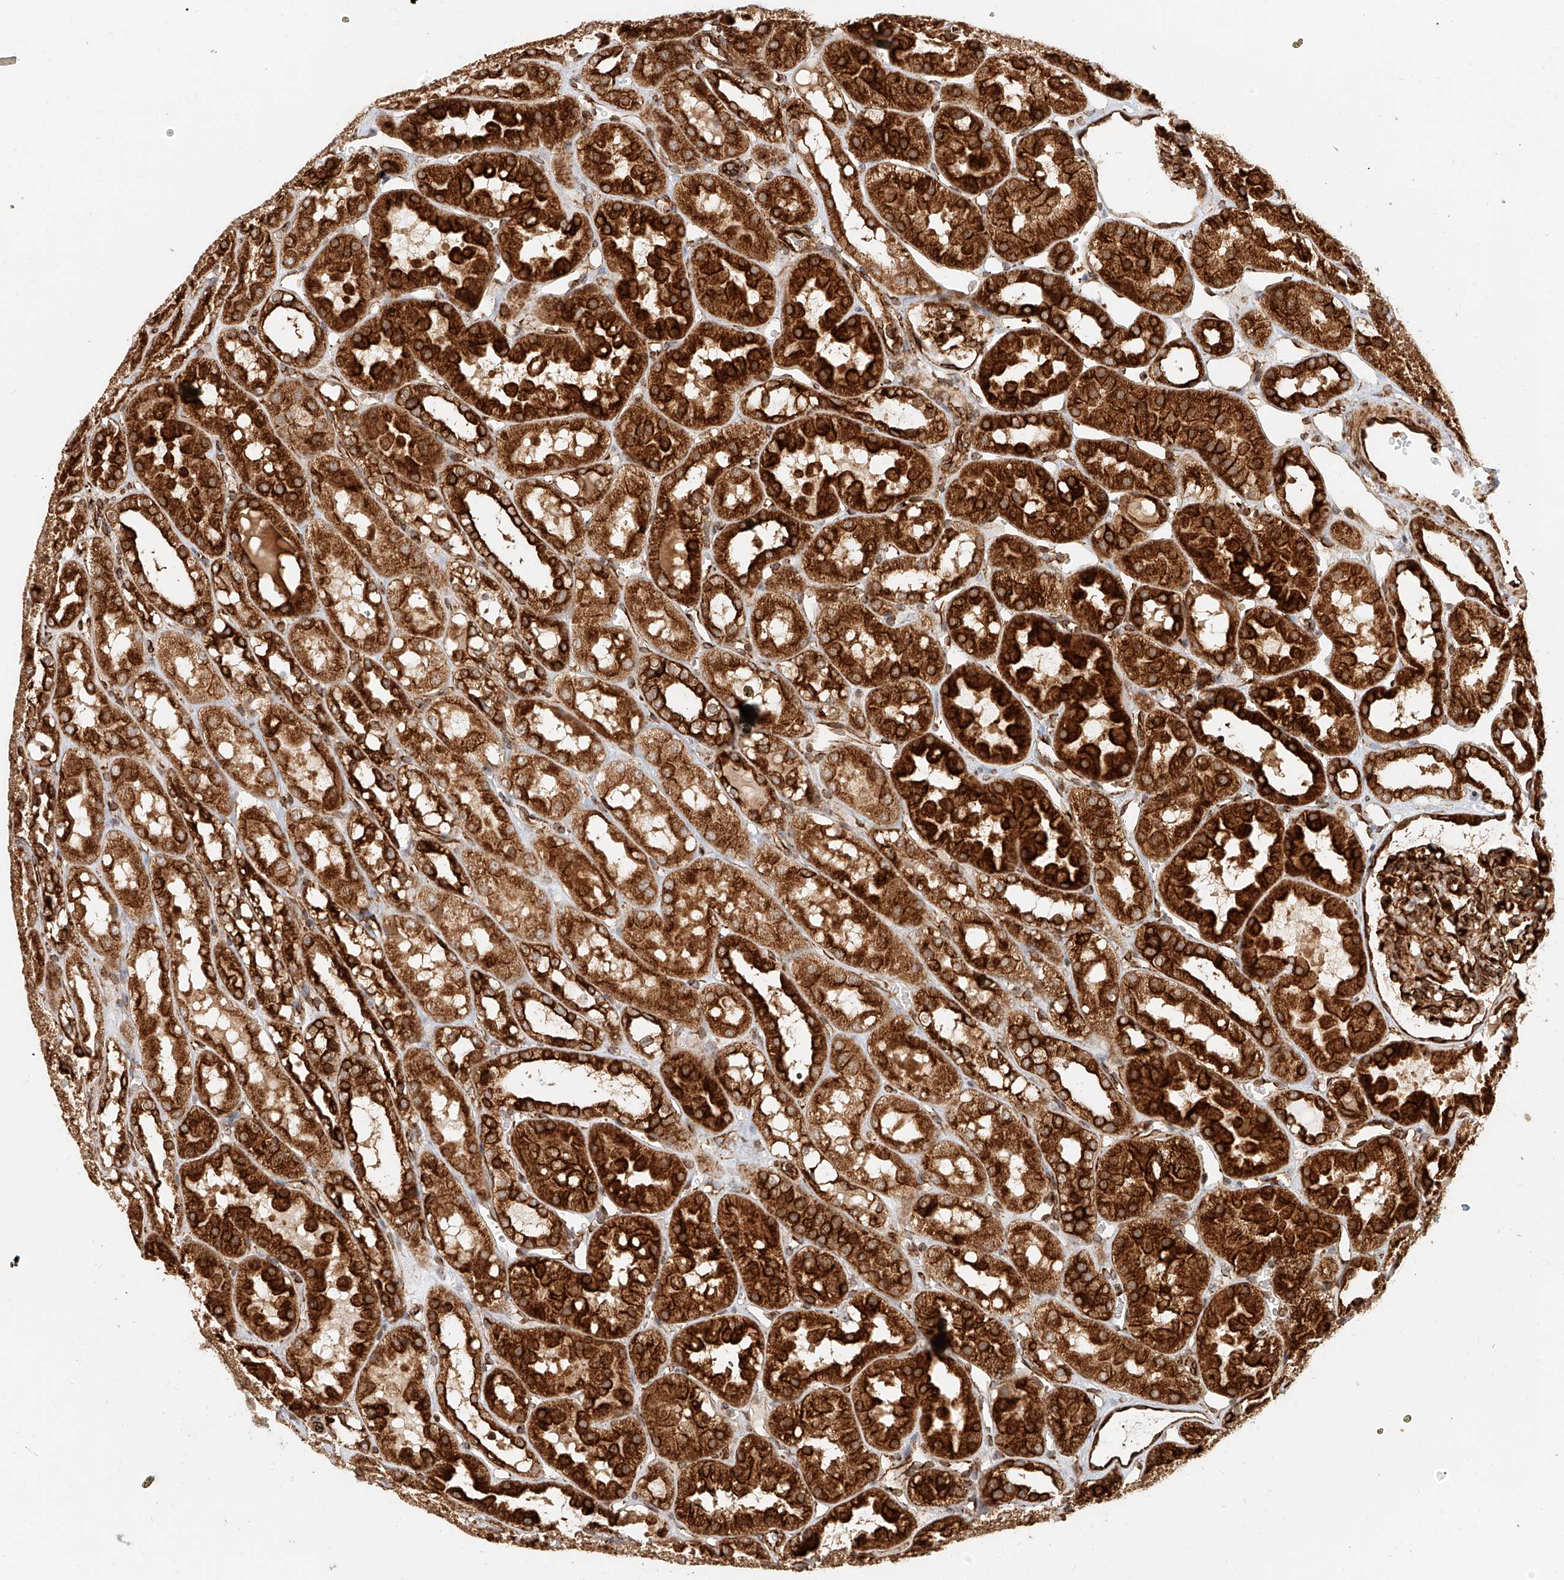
{"staining": {"intensity": "strong", "quantity": "25%-75%", "location": "cytoplasmic/membranous"}, "tissue": "kidney", "cell_type": "Cells in glomeruli", "image_type": "normal", "snomed": [{"axis": "morphology", "description": "Normal tissue, NOS"}, {"axis": "topography", "description": "Kidney"}], "caption": "Immunohistochemical staining of benign human kidney reveals high levels of strong cytoplasmic/membranous expression in approximately 25%-75% of cells in glomeruli. Immunohistochemistry stains the protein in brown and the nuclei are stained blue.", "gene": "NAP1L1", "patient": {"sex": "male", "age": 16}}